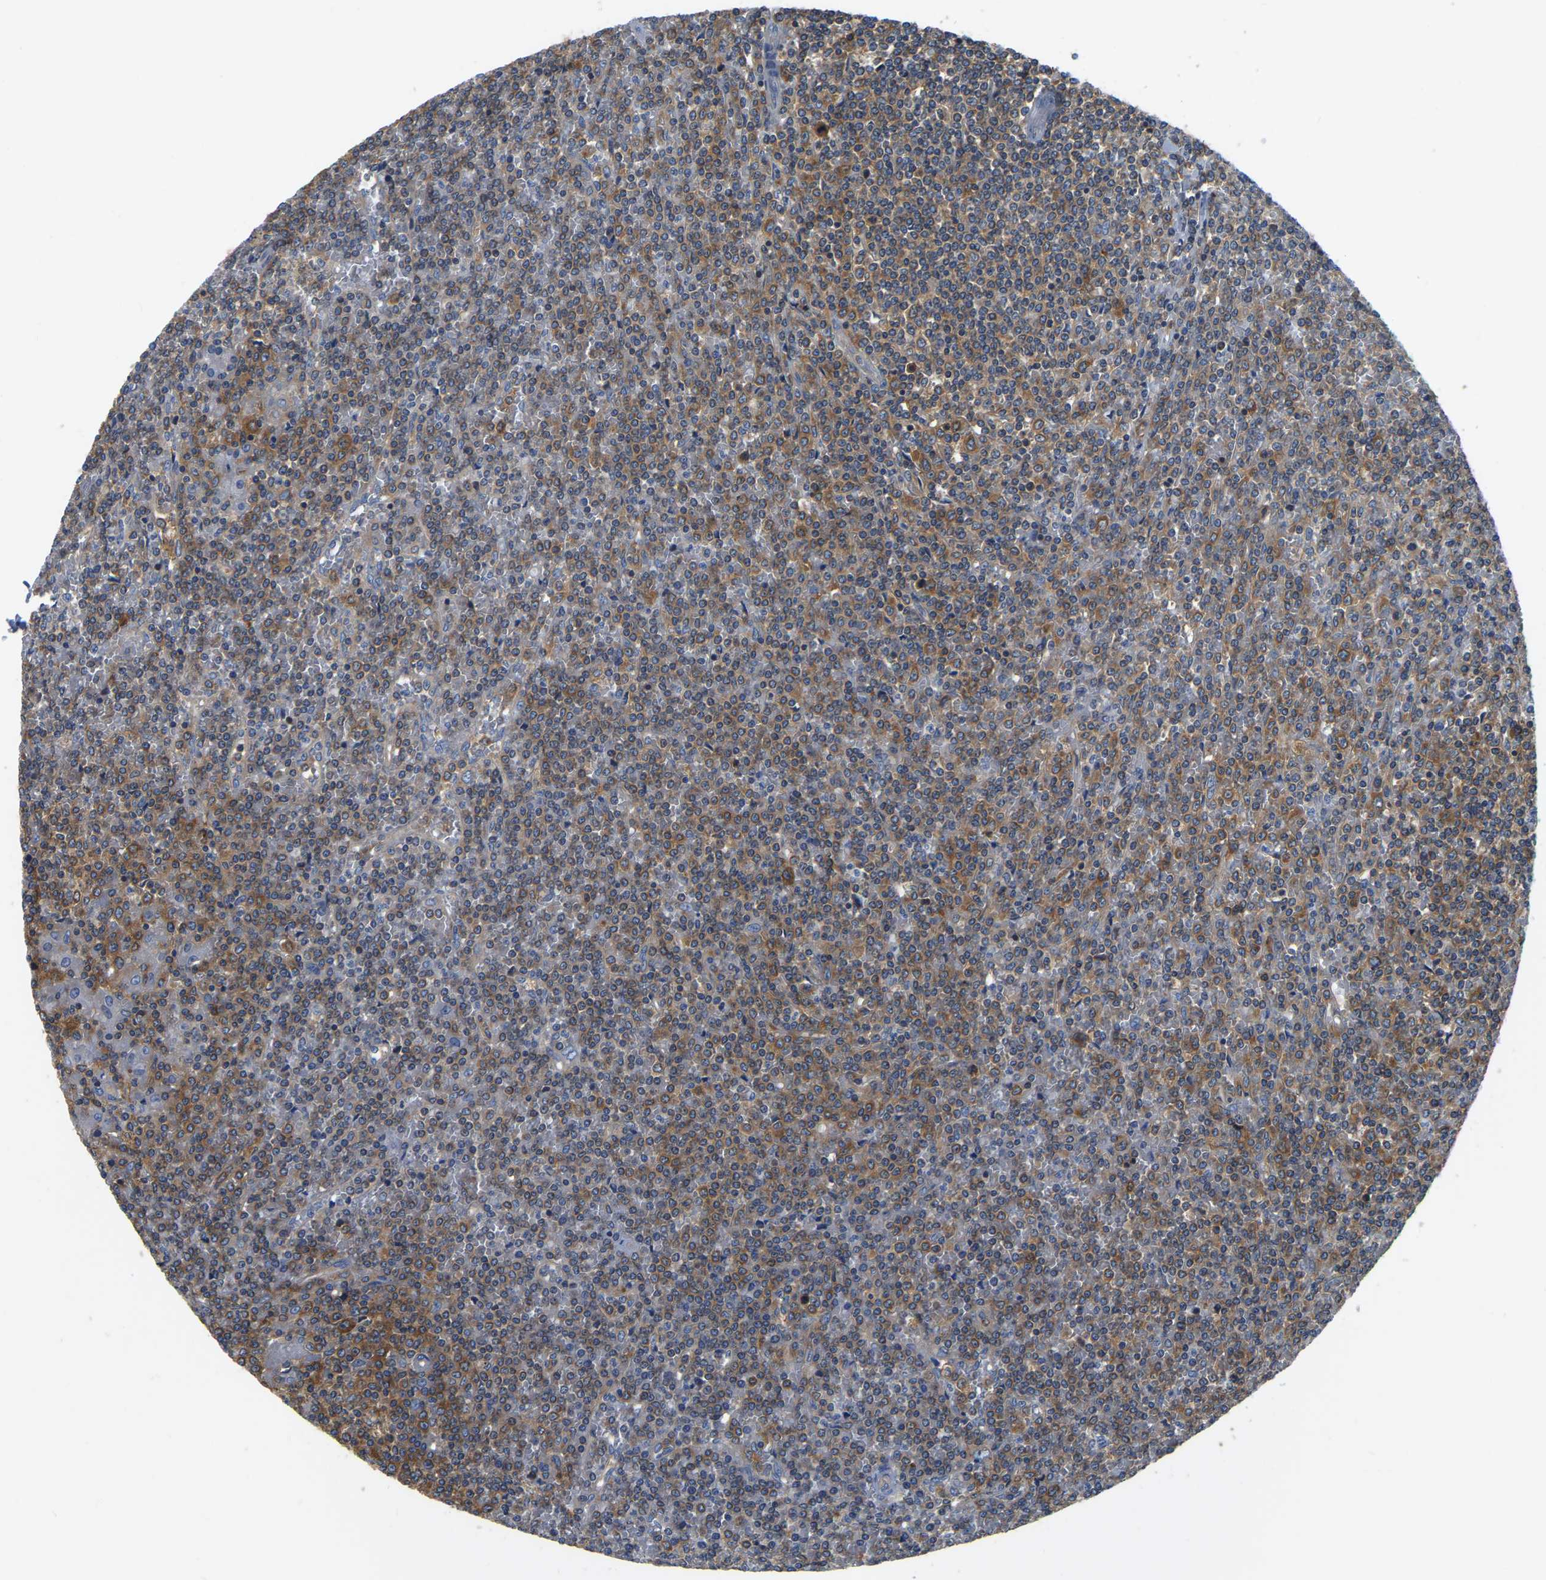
{"staining": {"intensity": "moderate", "quantity": ">75%", "location": "cytoplasmic/membranous"}, "tissue": "lymphoma", "cell_type": "Tumor cells", "image_type": "cancer", "snomed": [{"axis": "morphology", "description": "Malignant lymphoma, non-Hodgkin's type, Low grade"}, {"axis": "topography", "description": "Spleen"}], "caption": "Protein analysis of lymphoma tissue reveals moderate cytoplasmic/membranous expression in approximately >75% of tumor cells. (DAB IHC with brightfield microscopy, high magnification).", "gene": "GARS1", "patient": {"sex": "female", "age": 19}}